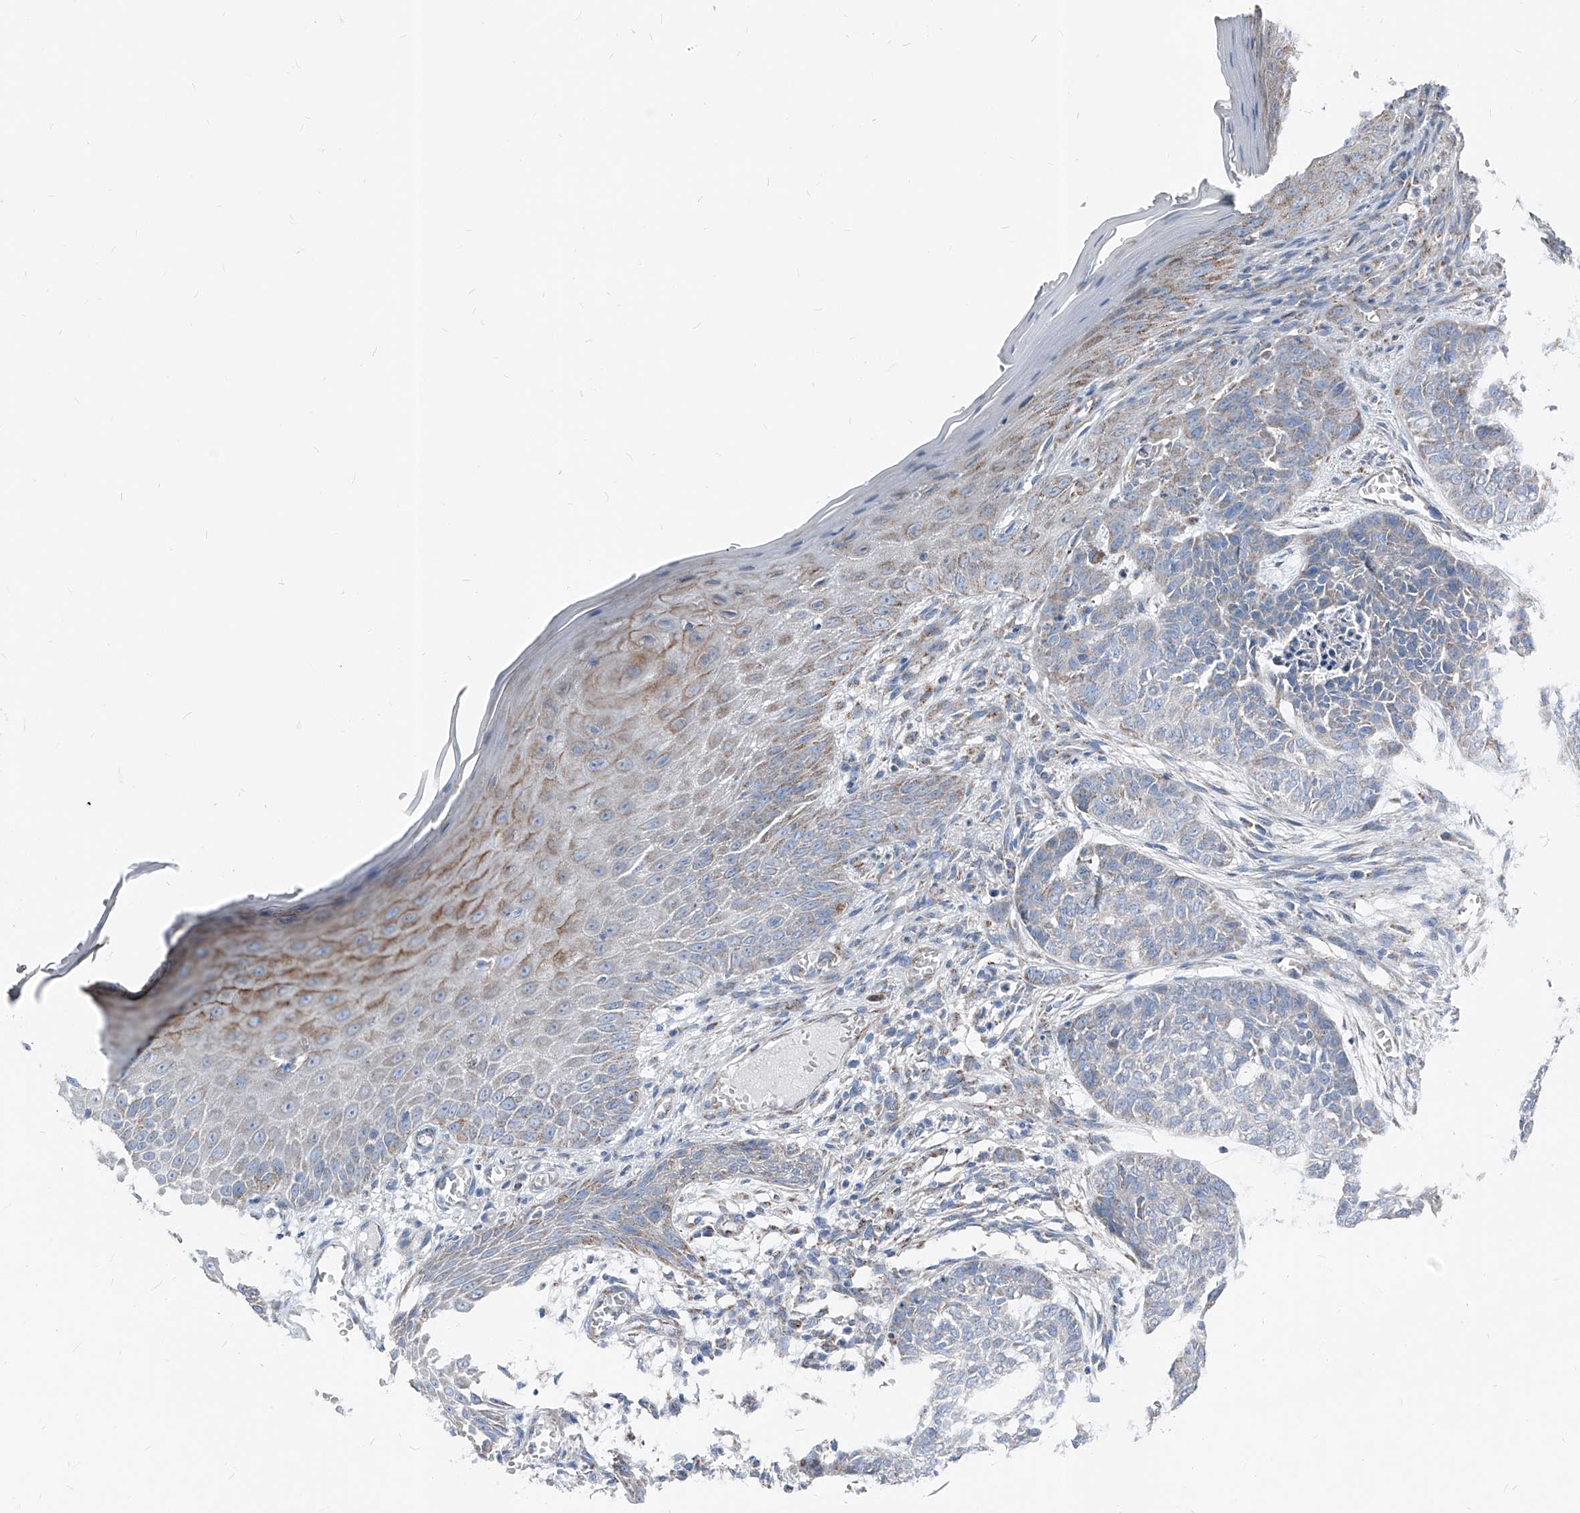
{"staining": {"intensity": "weak", "quantity": "<25%", "location": "cytoplasmic/membranous"}, "tissue": "skin cancer", "cell_type": "Tumor cells", "image_type": "cancer", "snomed": [{"axis": "morphology", "description": "Basal cell carcinoma"}, {"axis": "topography", "description": "Skin"}], "caption": "High power microscopy micrograph of an immunohistochemistry micrograph of skin basal cell carcinoma, revealing no significant expression in tumor cells. (Immunohistochemistry (ihc), brightfield microscopy, high magnification).", "gene": "AGPS", "patient": {"sex": "female", "age": 64}}